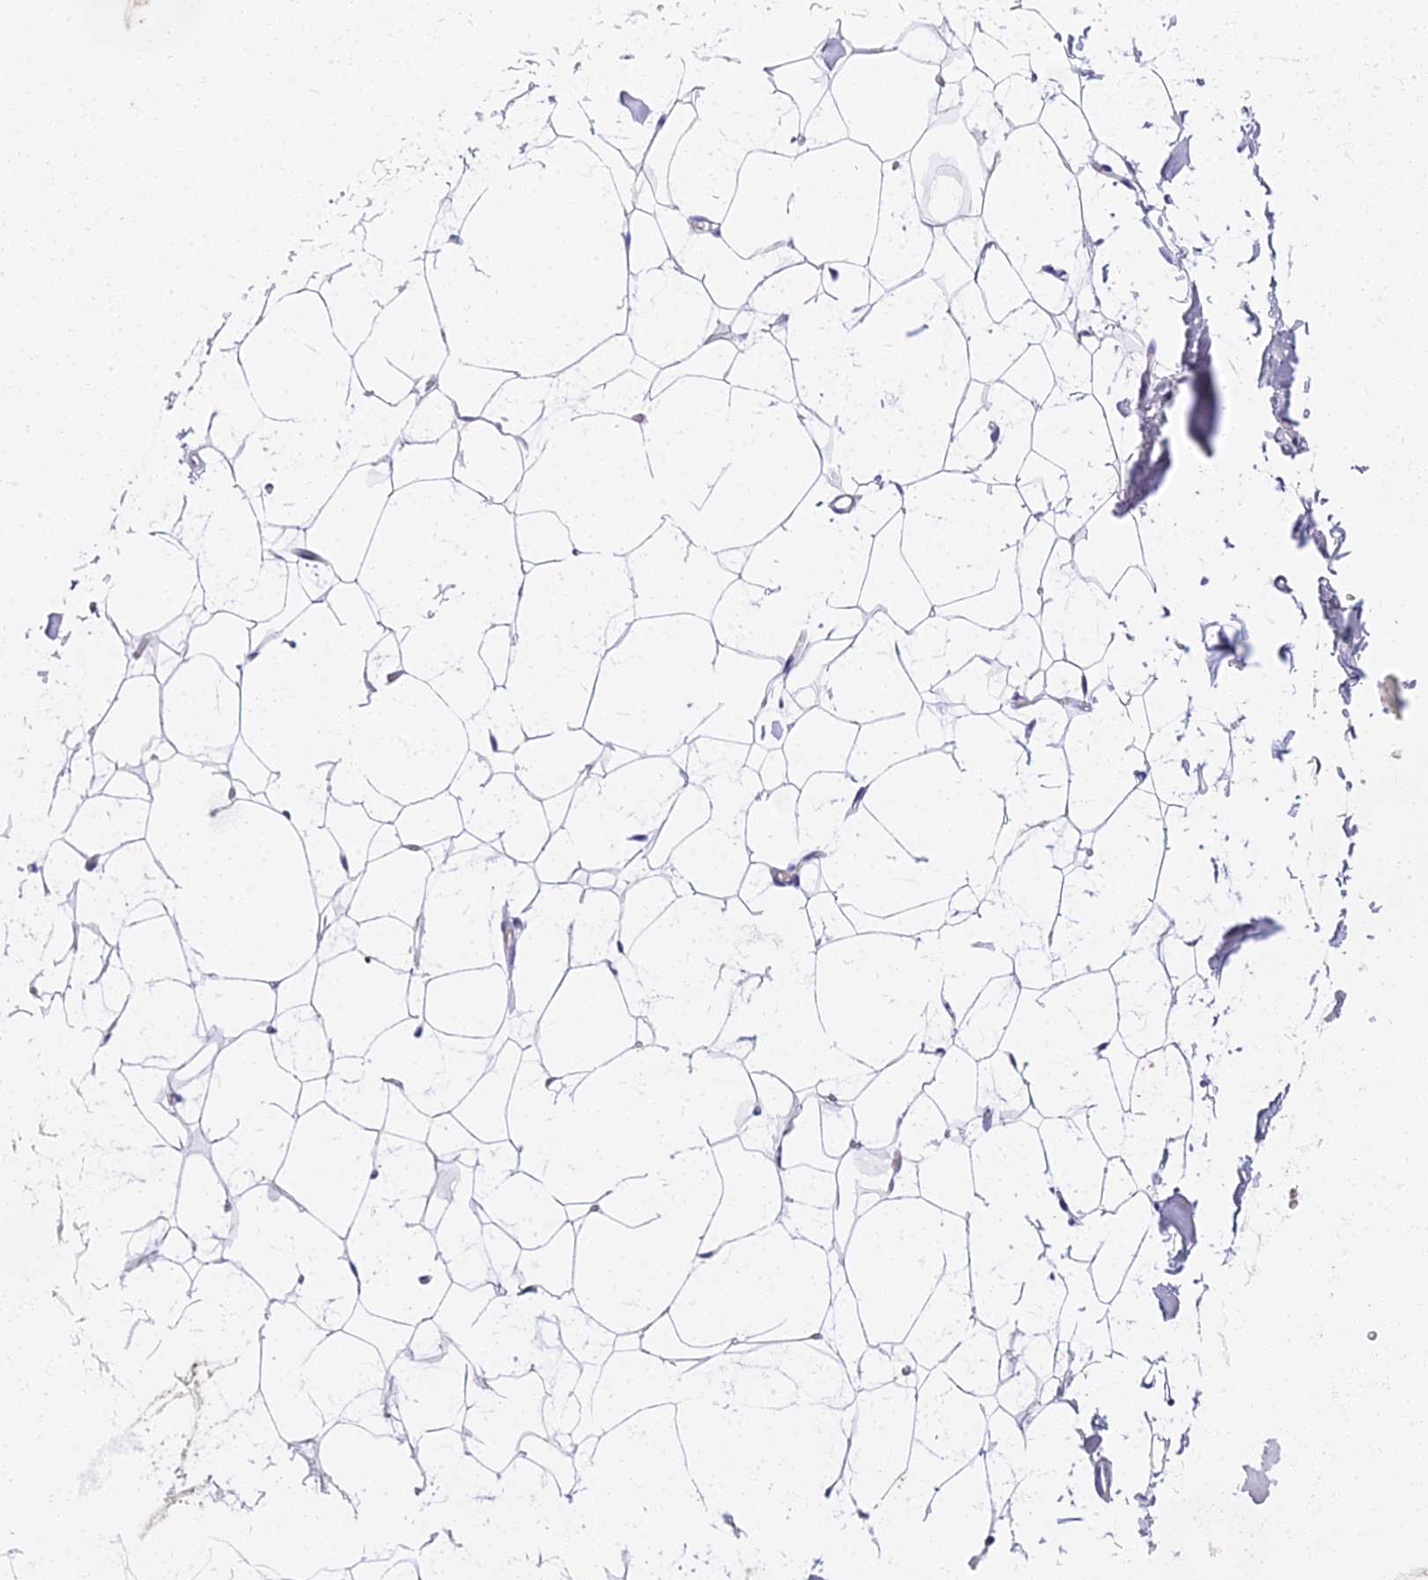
{"staining": {"intensity": "negative", "quantity": "none", "location": "none"}, "tissue": "adipose tissue", "cell_type": "Adipocytes", "image_type": "normal", "snomed": [{"axis": "morphology", "description": "Normal tissue, NOS"}, {"axis": "topography", "description": "Breast"}], "caption": "Immunohistochemistry photomicrograph of benign adipose tissue: human adipose tissue stained with DAB (3,3'-diaminobenzidine) exhibits no significant protein staining in adipocytes.", "gene": "VWC2L", "patient": {"sex": "female", "age": 23}}